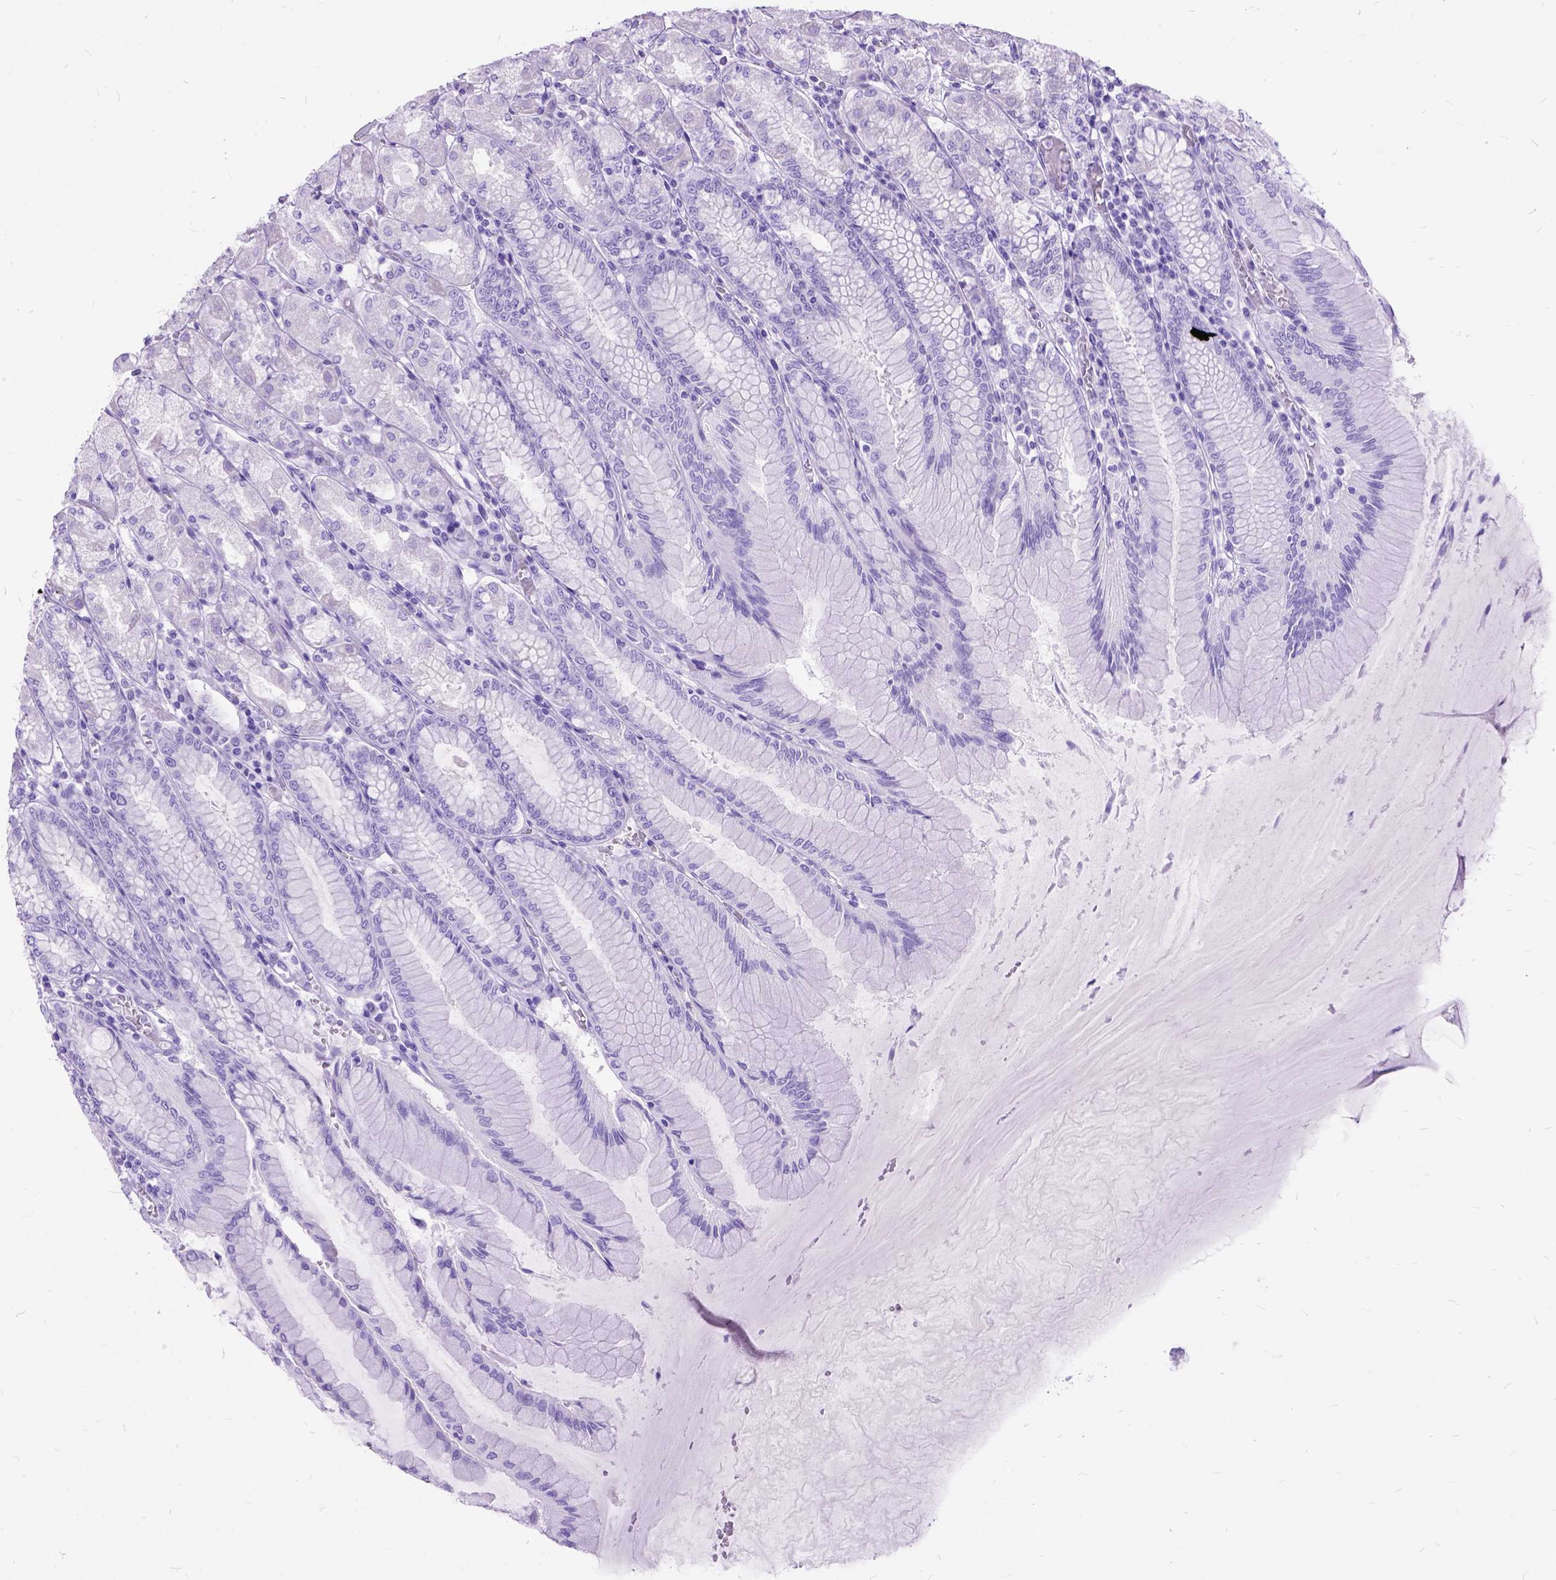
{"staining": {"intensity": "negative", "quantity": "none", "location": "none"}, "tissue": "stomach", "cell_type": "Glandular cells", "image_type": "normal", "snomed": [{"axis": "morphology", "description": "Normal tissue, NOS"}, {"axis": "topography", "description": "Stomach, upper"}], "caption": "Human stomach stained for a protein using immunohistochemistry displays no expression in glandular cells.", "gene": "DNAH2", "patient": {"sex": "male", "age": 69}}